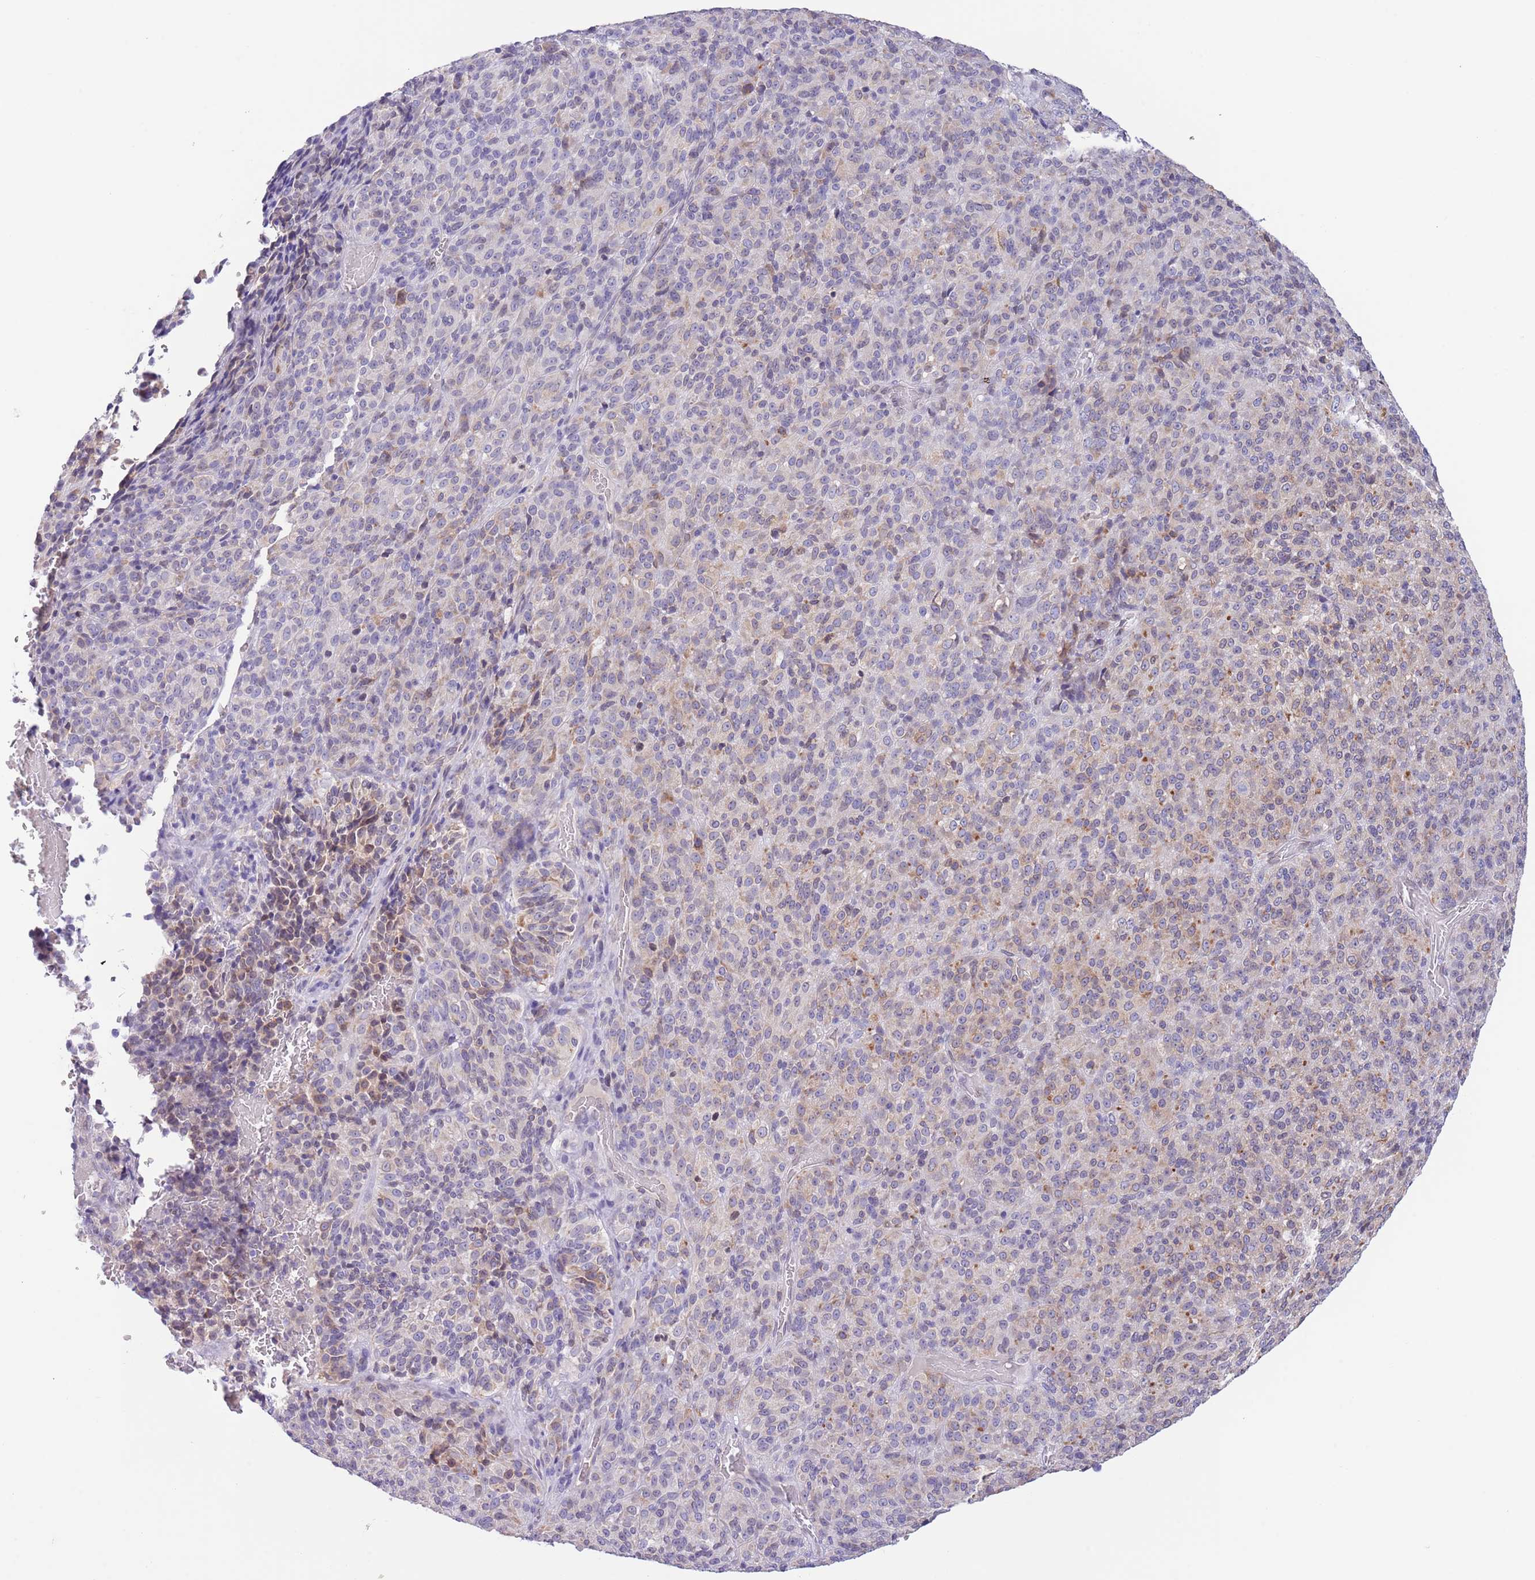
{"staining": {"intensity": "weak", "quantity": "<25%", "location": "cytoplasmic/membranous"}, "tissue": "melanoma", "cell_type": "Tumor cells", "image_type": "cancer", "snomed": [{"axis": "morphology", "description": "Malignant melanoma, Metastatic site"}, {"axis": "topography", "description": "Brain"}], "caption": "Immunohistochemistry image of melanoma stained for a protein (brown), which reveals no positivity in tumor cells.", "gene": "EBPL", "patient": {"sex": "female", "age": 56}}